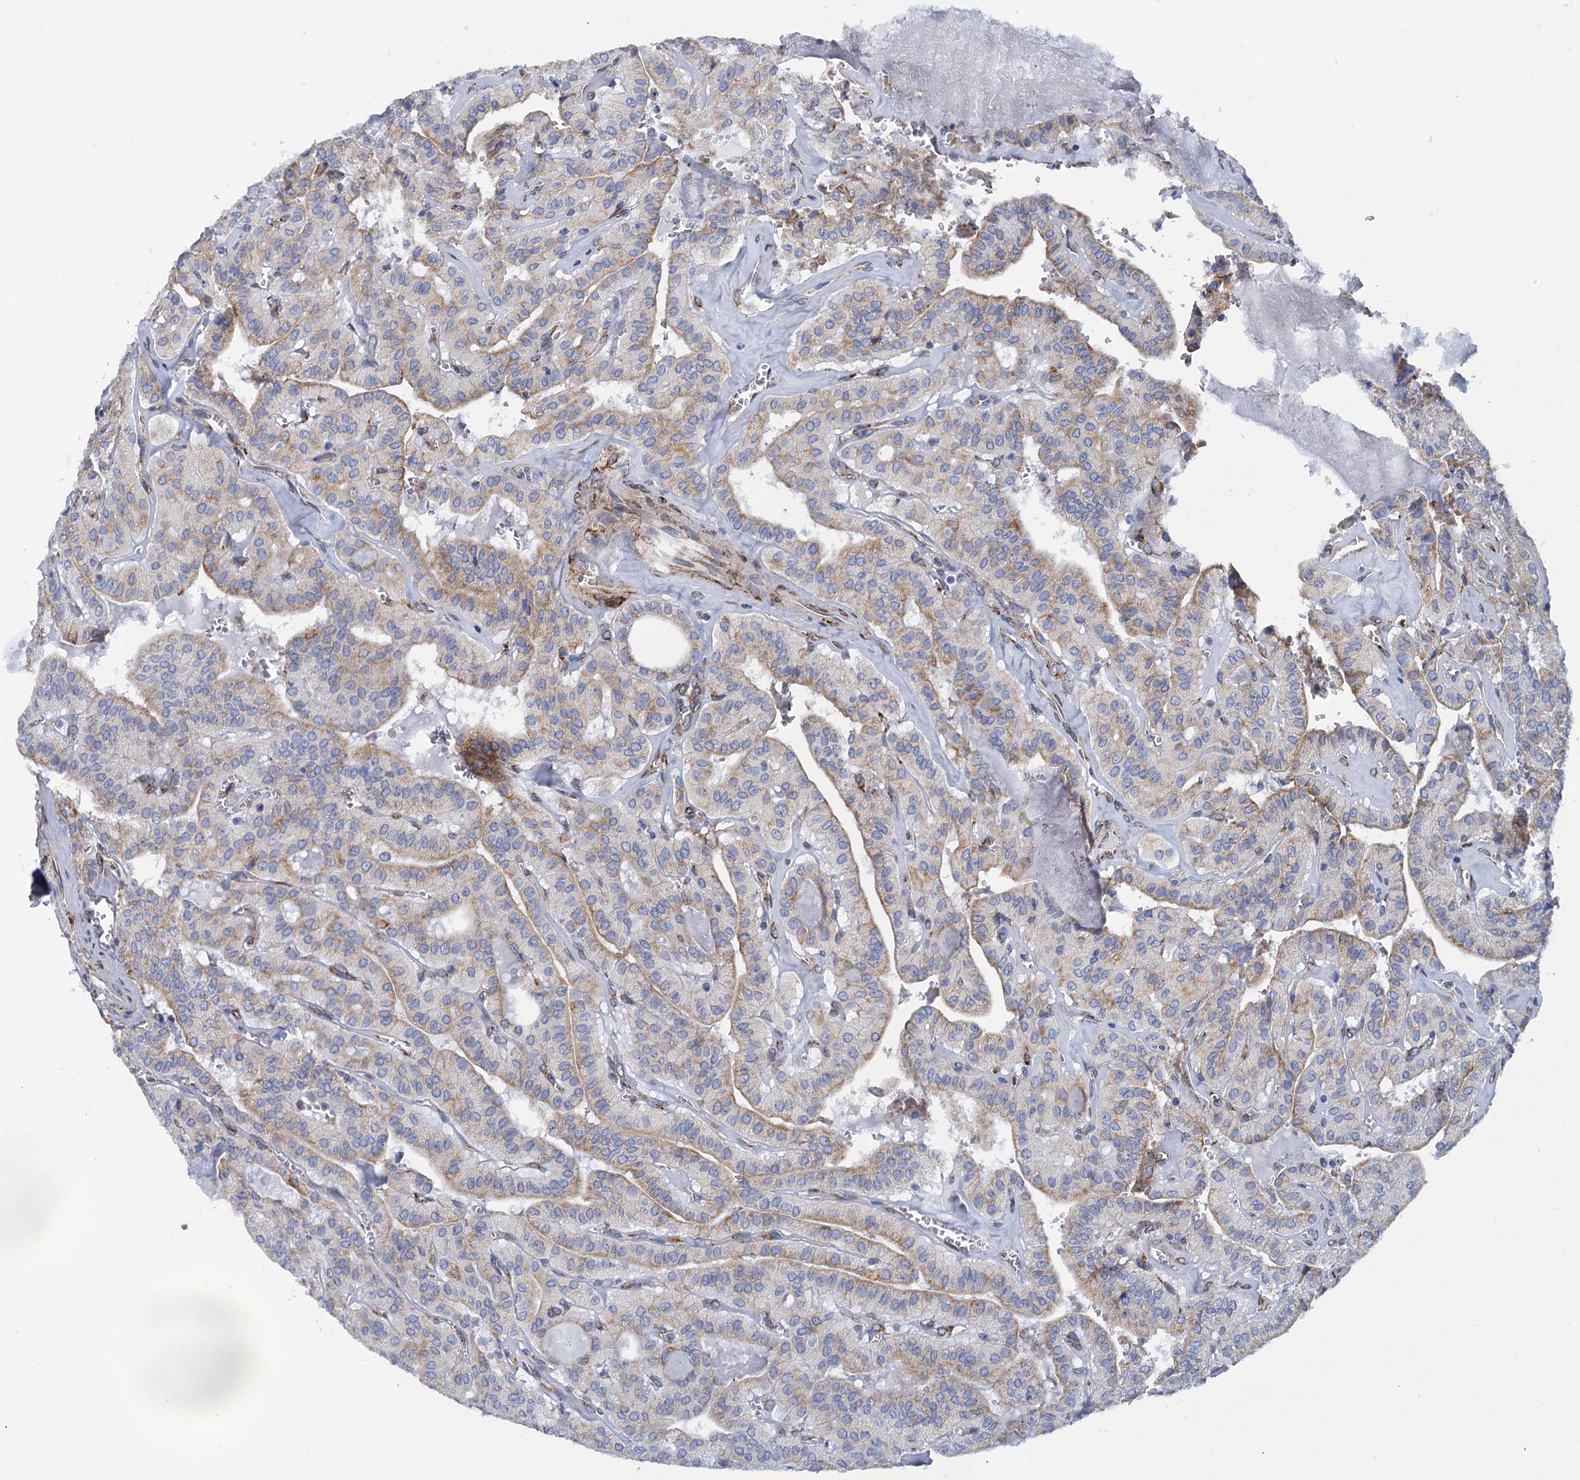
{"staining": {"intensity": "weak", "quantity": "25%-75%", "location": "cytoplasmic/membranous"}, "tissue": "thyroid cancer", "cell_type": "Tumor cells", "image_type": "cancer", "snomed": [{"axis": "morphology", "description": "Papillary adenocarcinoma, NOS"}, {"axis": "topography", "description": "Thyroid gland"}], "caption": "Tumor cells exhibit weak cytoplasmic/membranous staining in approximately 25%-75% of cells in thyroid papillary adenocarcinoma.", "gene": "POGLUT3", "patient": {"sex": "male", "age": 52}}